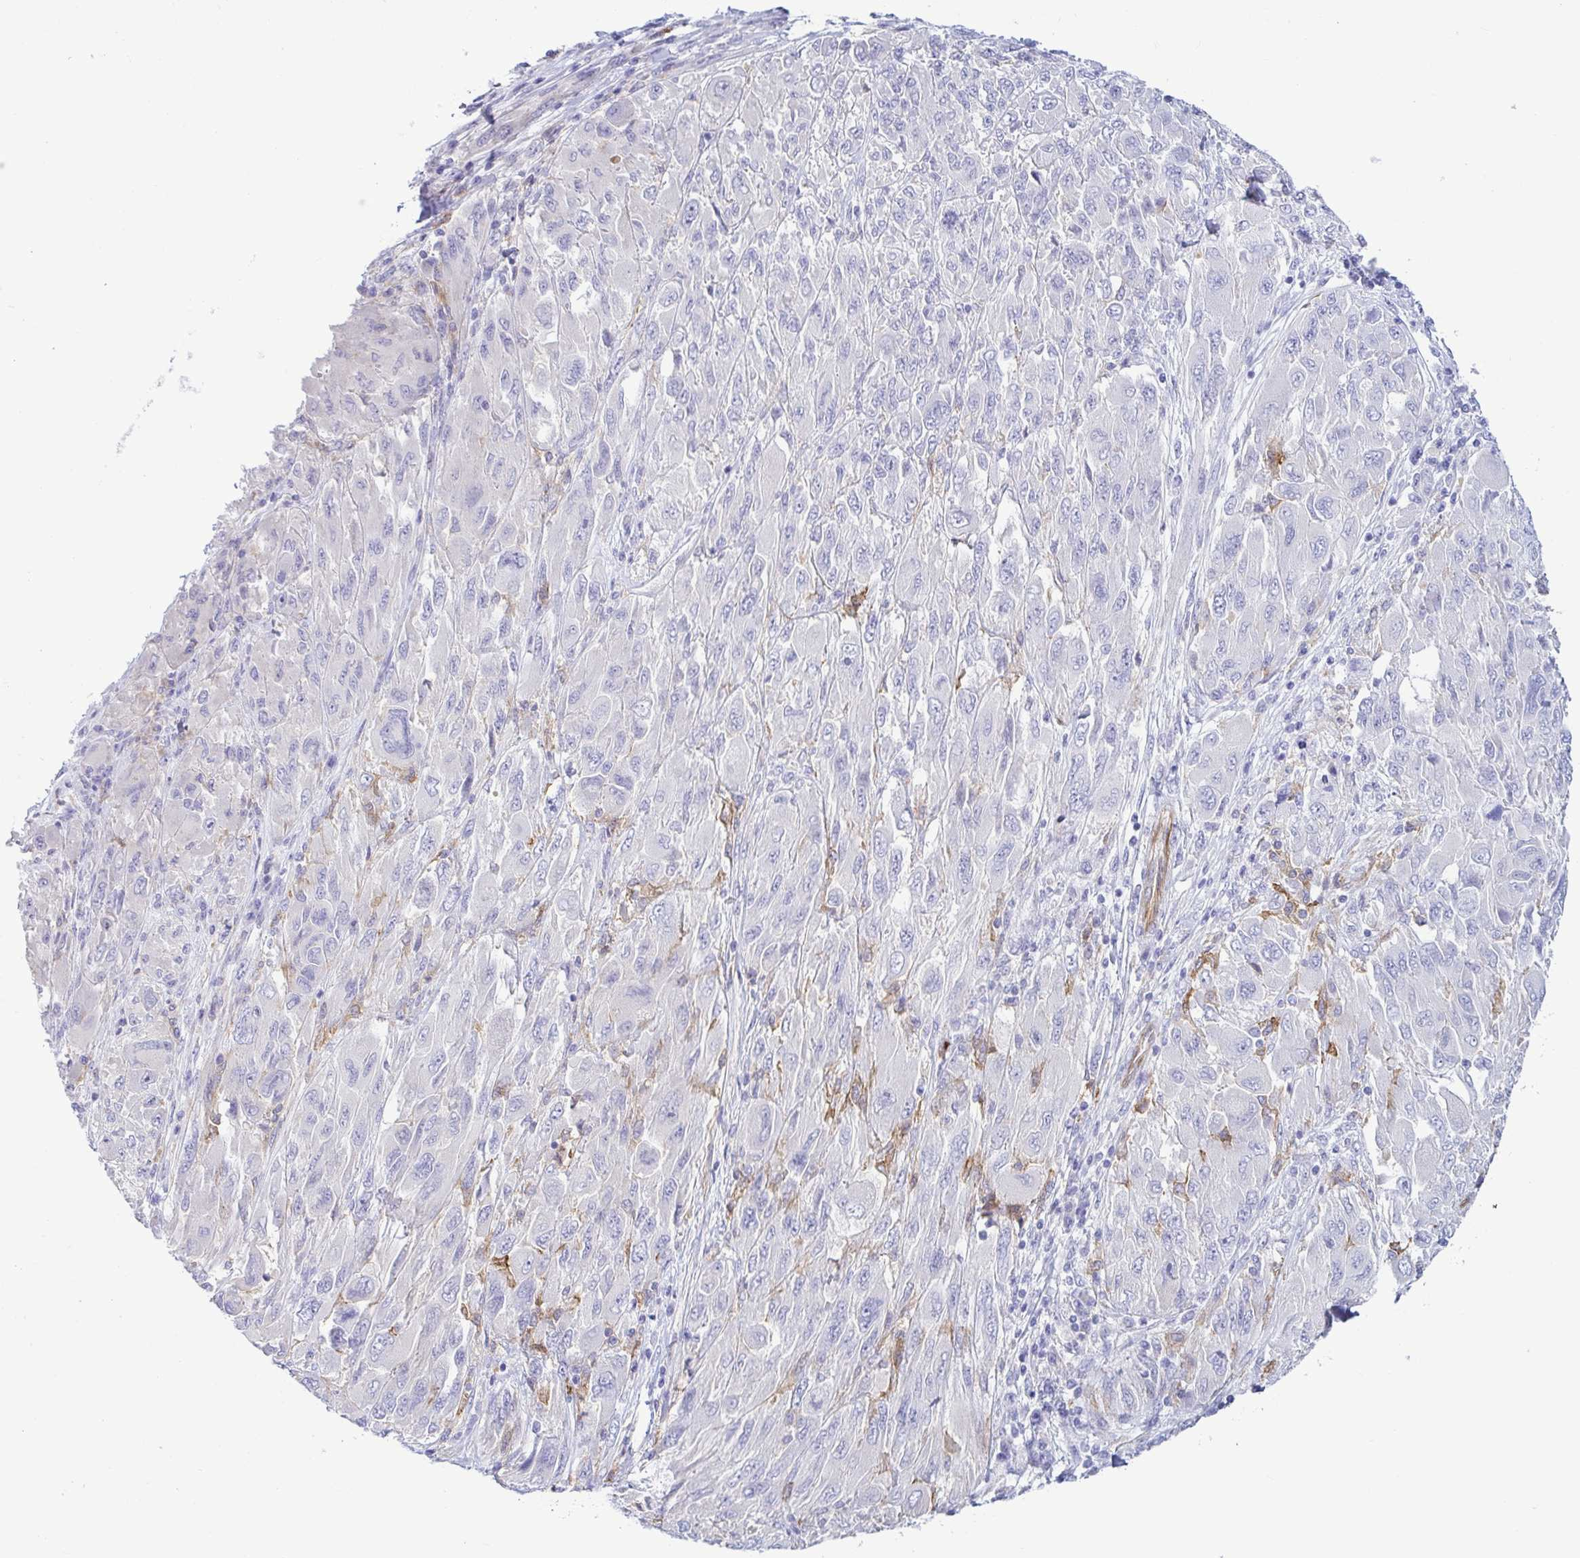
{"staining": {"intensity": "negative", "quantity": "none", "location": "none"}, "tissue": "melanoma", "cell_type": "Tumor cells", "image_type": "cancer", "snomed": [{"axis": "morphology", "description": "Malignant melanoma, NOS"}, {"axis": "topography", "description": "Skin"}], "caption": "DAB (3,3'-diaminobenzidine) immunohistochemical staining of melanoma exhibits no significant expression in tumor cells.", "gene": "TNNI2", "patient": {"sex": "female", "age": 91}}